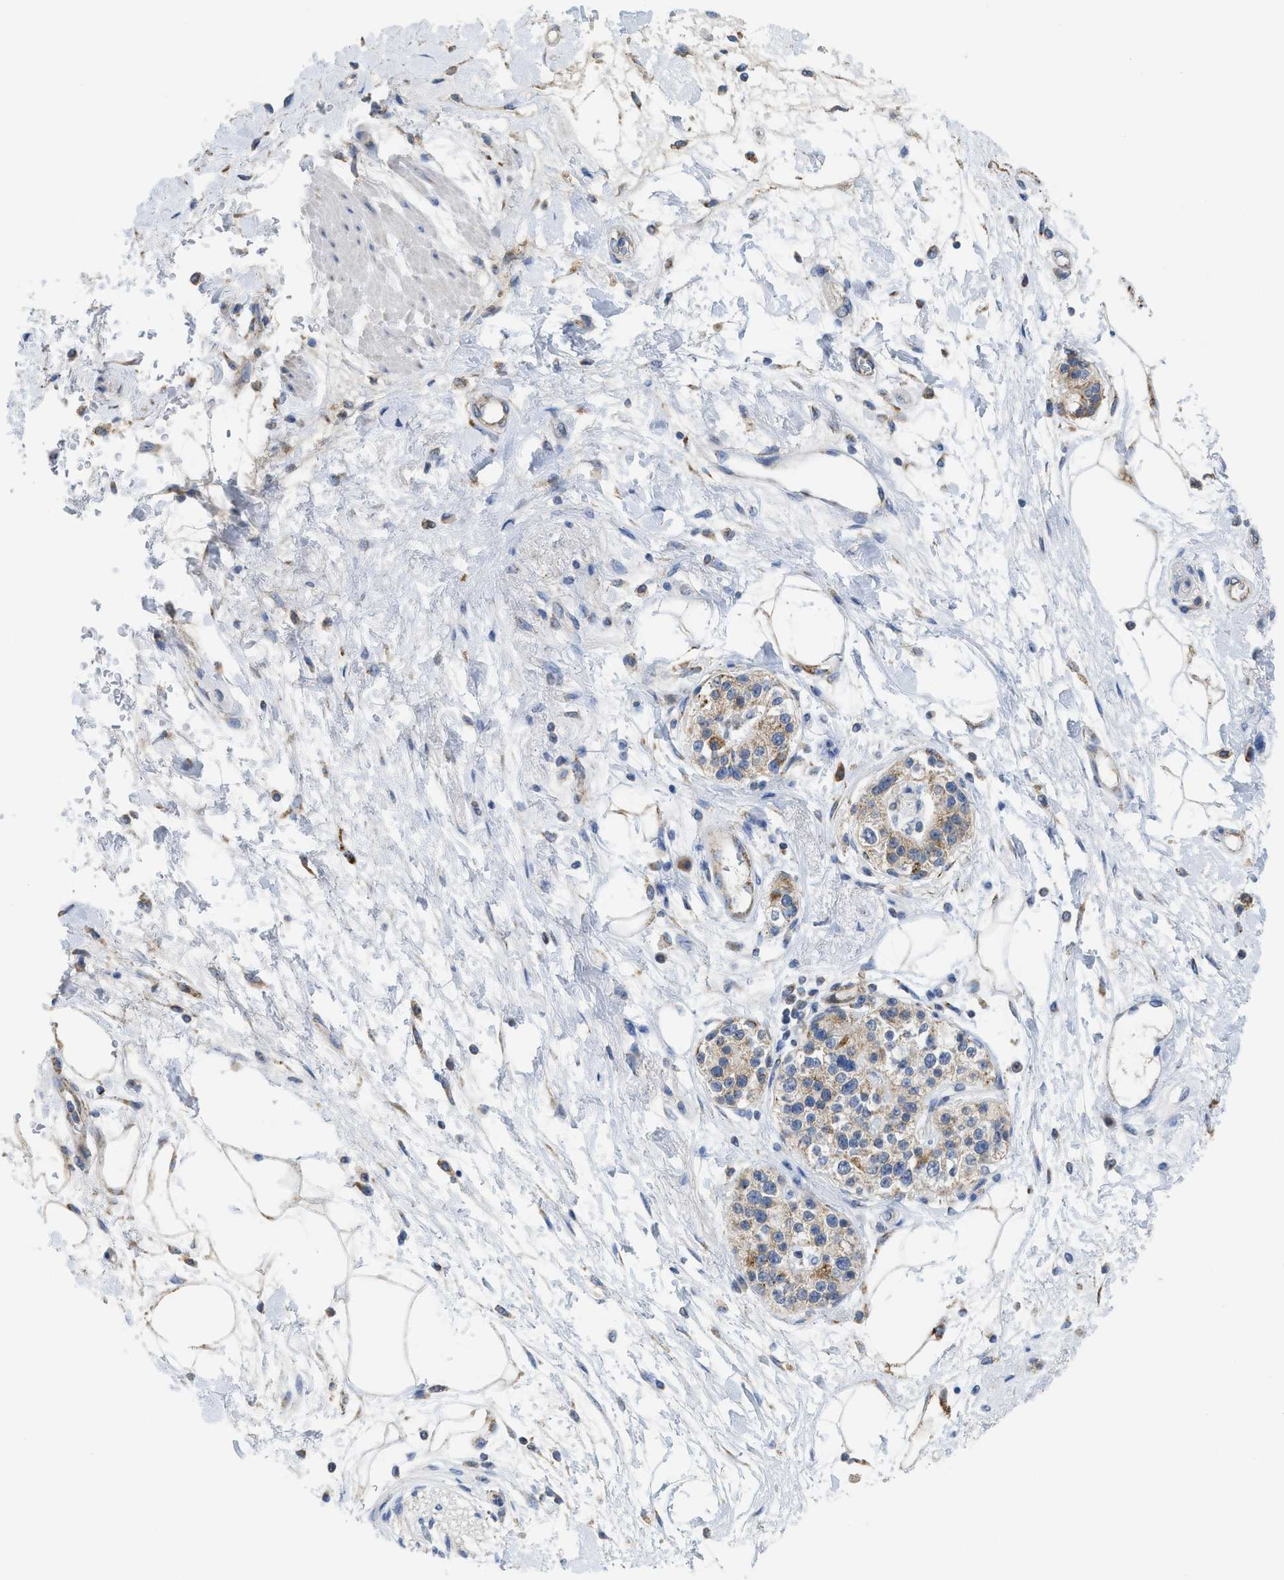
{"staining": {"intensity": "moderate", "quantity": "<25%", "location": "cytoplasmic/membranous"}, "tissue": "adipose tissue", "cell_type": "Adipocytes", "image_type": "normal", "snomed": [{"axis": "morphology", "description": "Normal tissue, NOS"}, {"axis": "morphology", "description": "Adenocarcinoma, NOS"}, {"axis": "topography", "description": "Duodenum"}, {"axis": "topography", "description": "Peripheral nerve tissue"}], "caption": "Benign adipose tissue exhibits moderate cytoplasmic/membranous staining in about <25% of adipocytes.", "gene": "GATD3", "patient": {"sex": "female", "age": 60}}